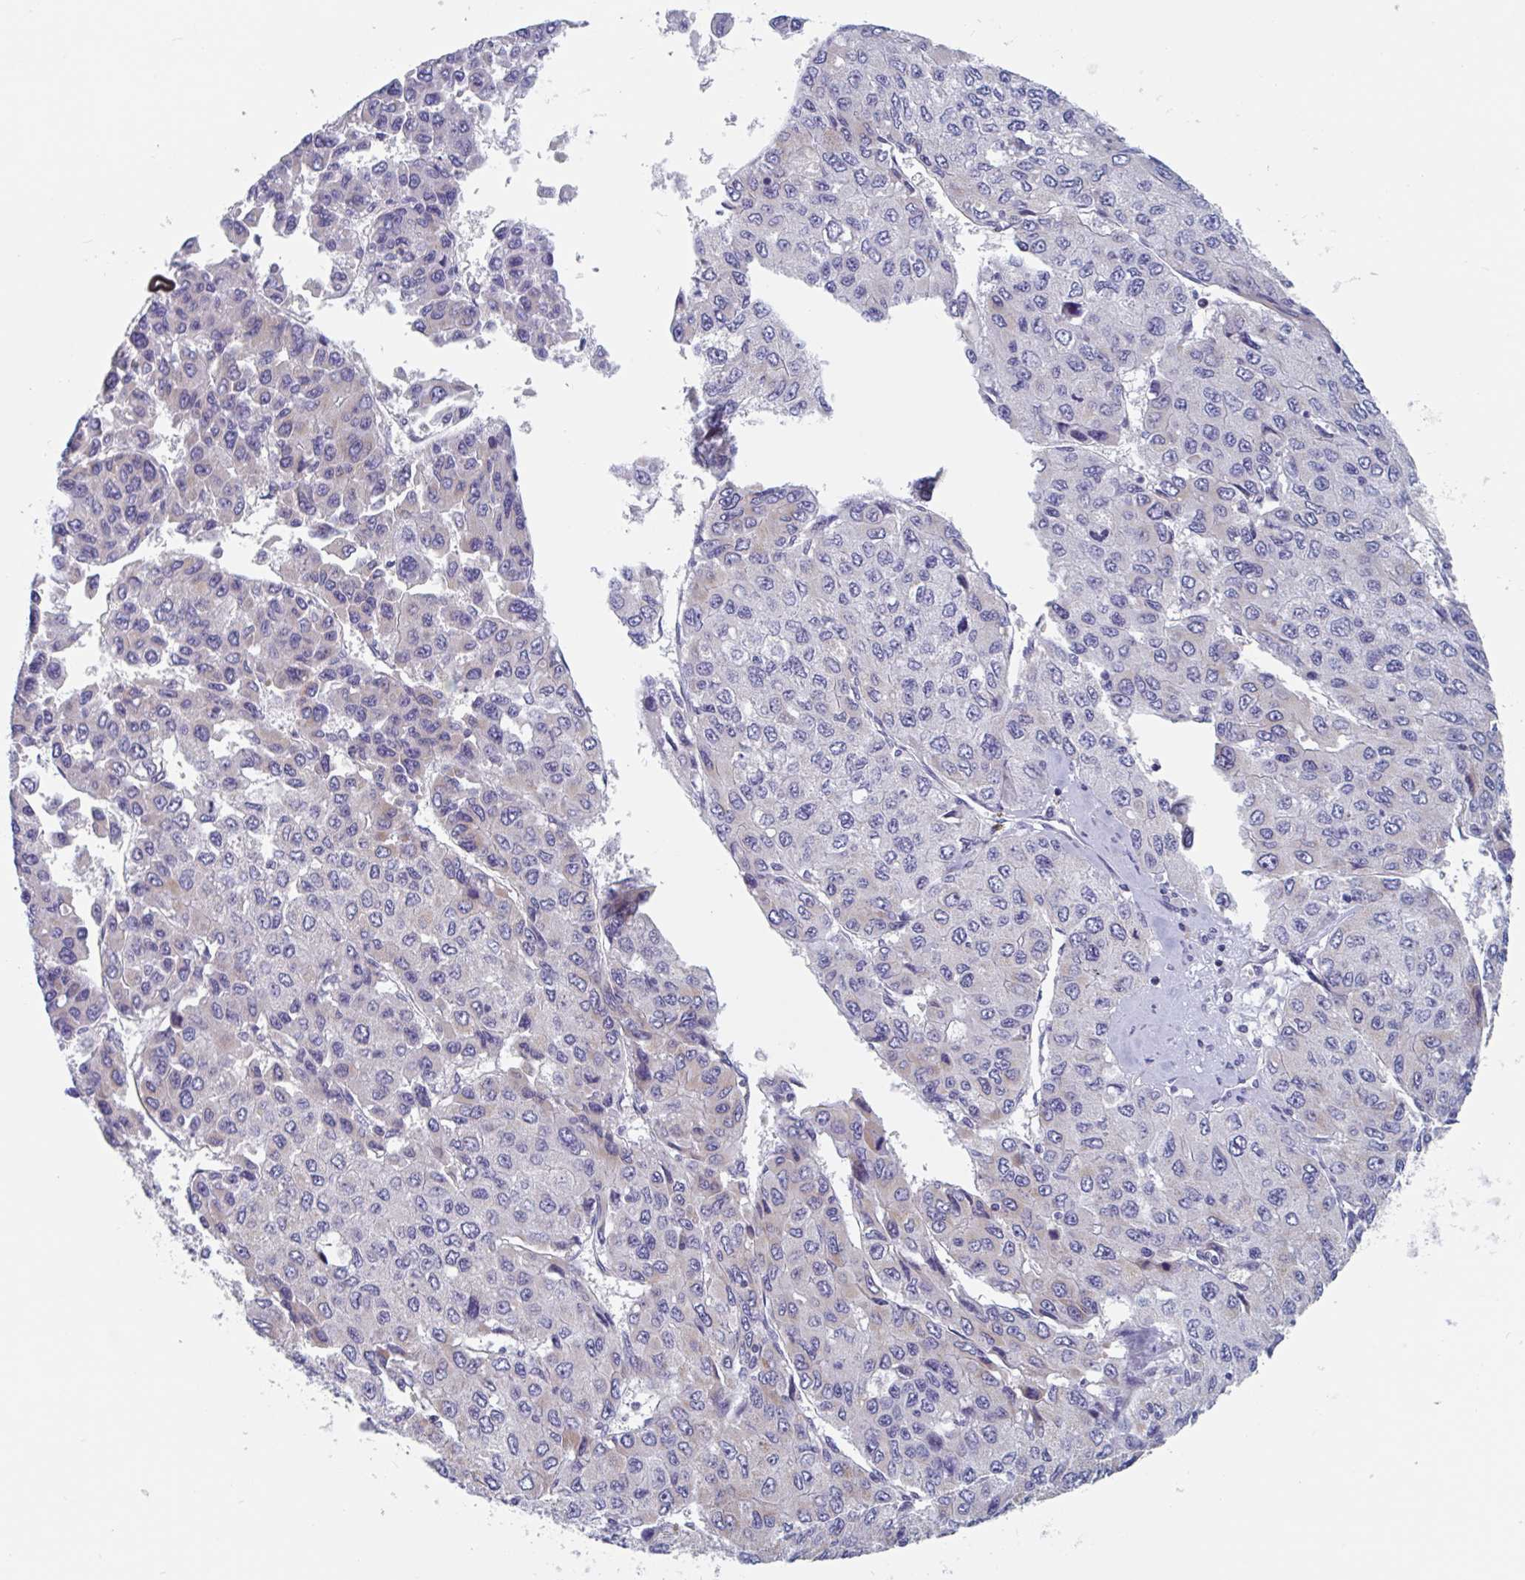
{"staining": {"intensity": "negative", "quantity": "none", "location": "none"}, "tissue": "liver cancer", "cell_type": "Tumor cells", "image_type": "cancer", "snomed": [{"axis": "morphology", "description": "Carcinoma, Hepatocellular, NOS"}, {"axis": "topography", "description": "Liver"}], "caption": "IHC image of human liver hepatocellular carcinoma stained for a protein (brown), which shows no positivity in tumor cells.", "gene": "MRPL53", "patient": {"sex": "female", "age": 66}}